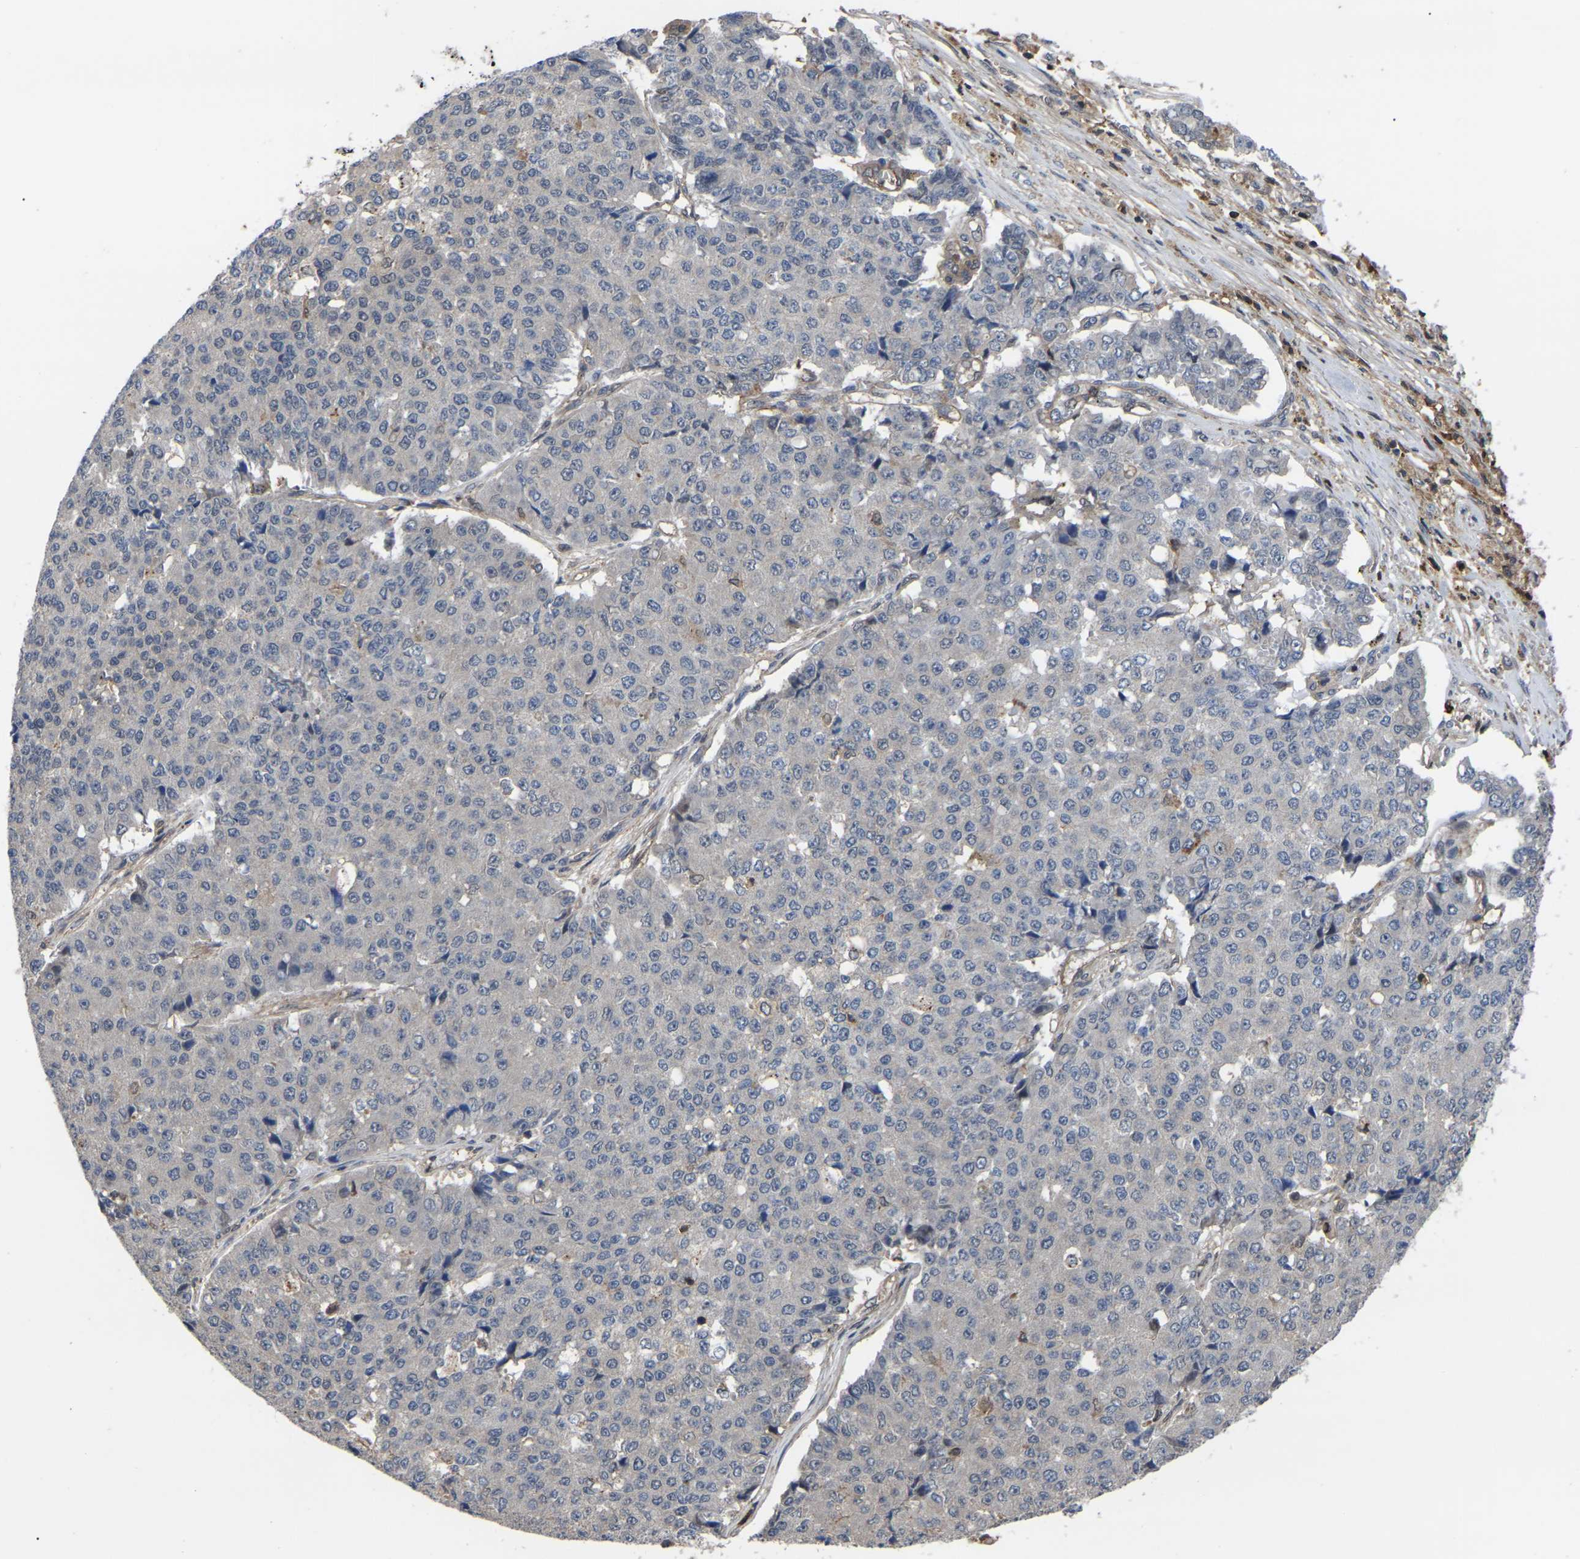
{"staining": {"intensity": "negative", "quantity": "none", "location": "none"}, "tissue": "pancreatic cancer", "cell_type": "Tumor cells", "image_type": "cancer", "snomed": [{"axis": "morphology", "description": "Adenocarcinoma, NOS"}, {"axis": "topography", "description": "Pancreas"}], "caption": "IHC photomicrograph of human pancreatic adenocarcinoma stained for a protein (brown), which shows no positivity in tumor cells.", "gene": "CIT", "patient": {"sex": "male", "age": 50}}